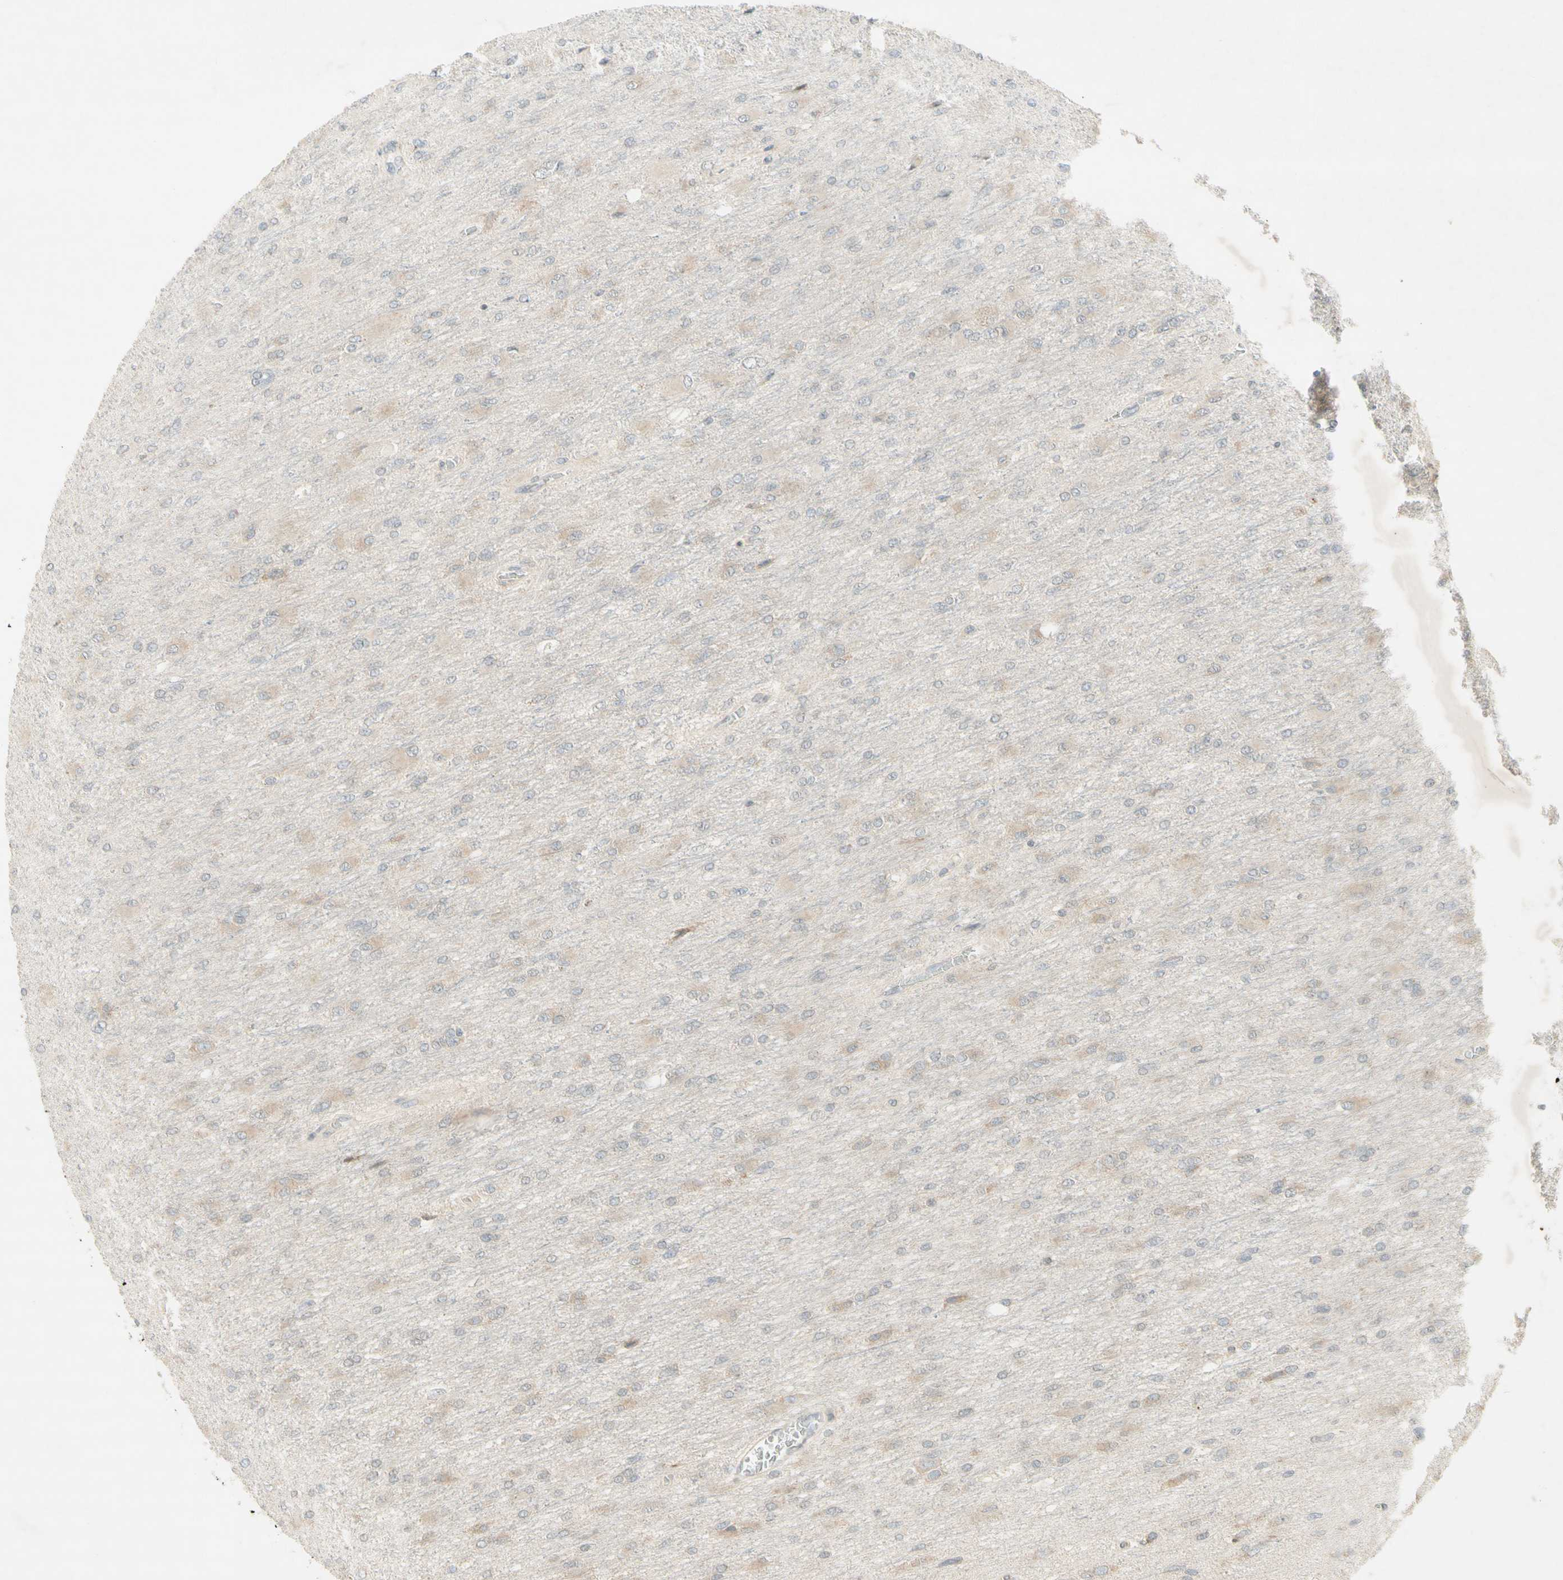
{"staining": {"intensity": "weak", "quantity": "25%-75%", "location": "cytoplasmic/membranous"}, "tissue": "glioma", "cell_type": "Tumor cells", "image_type": "cancer", "snomed": [{"axis": "morphology", "description": "Glioma, malignant, High grade"}, {"axis": "topography", "description": "Cerebral cortex"}], "caption": "A brown stain highlights weak cytoplasmic/membranous positivity of a protein in human glioma tumor cells. The protein of interest is stained brown, and the nuclei are stained in blue (DAB (3,3'-diaminobenzidine) IHC with brightfield microscopy, high magnification).", "gene": "ETF1", "patient": {"sex": "female", "age": 36}}